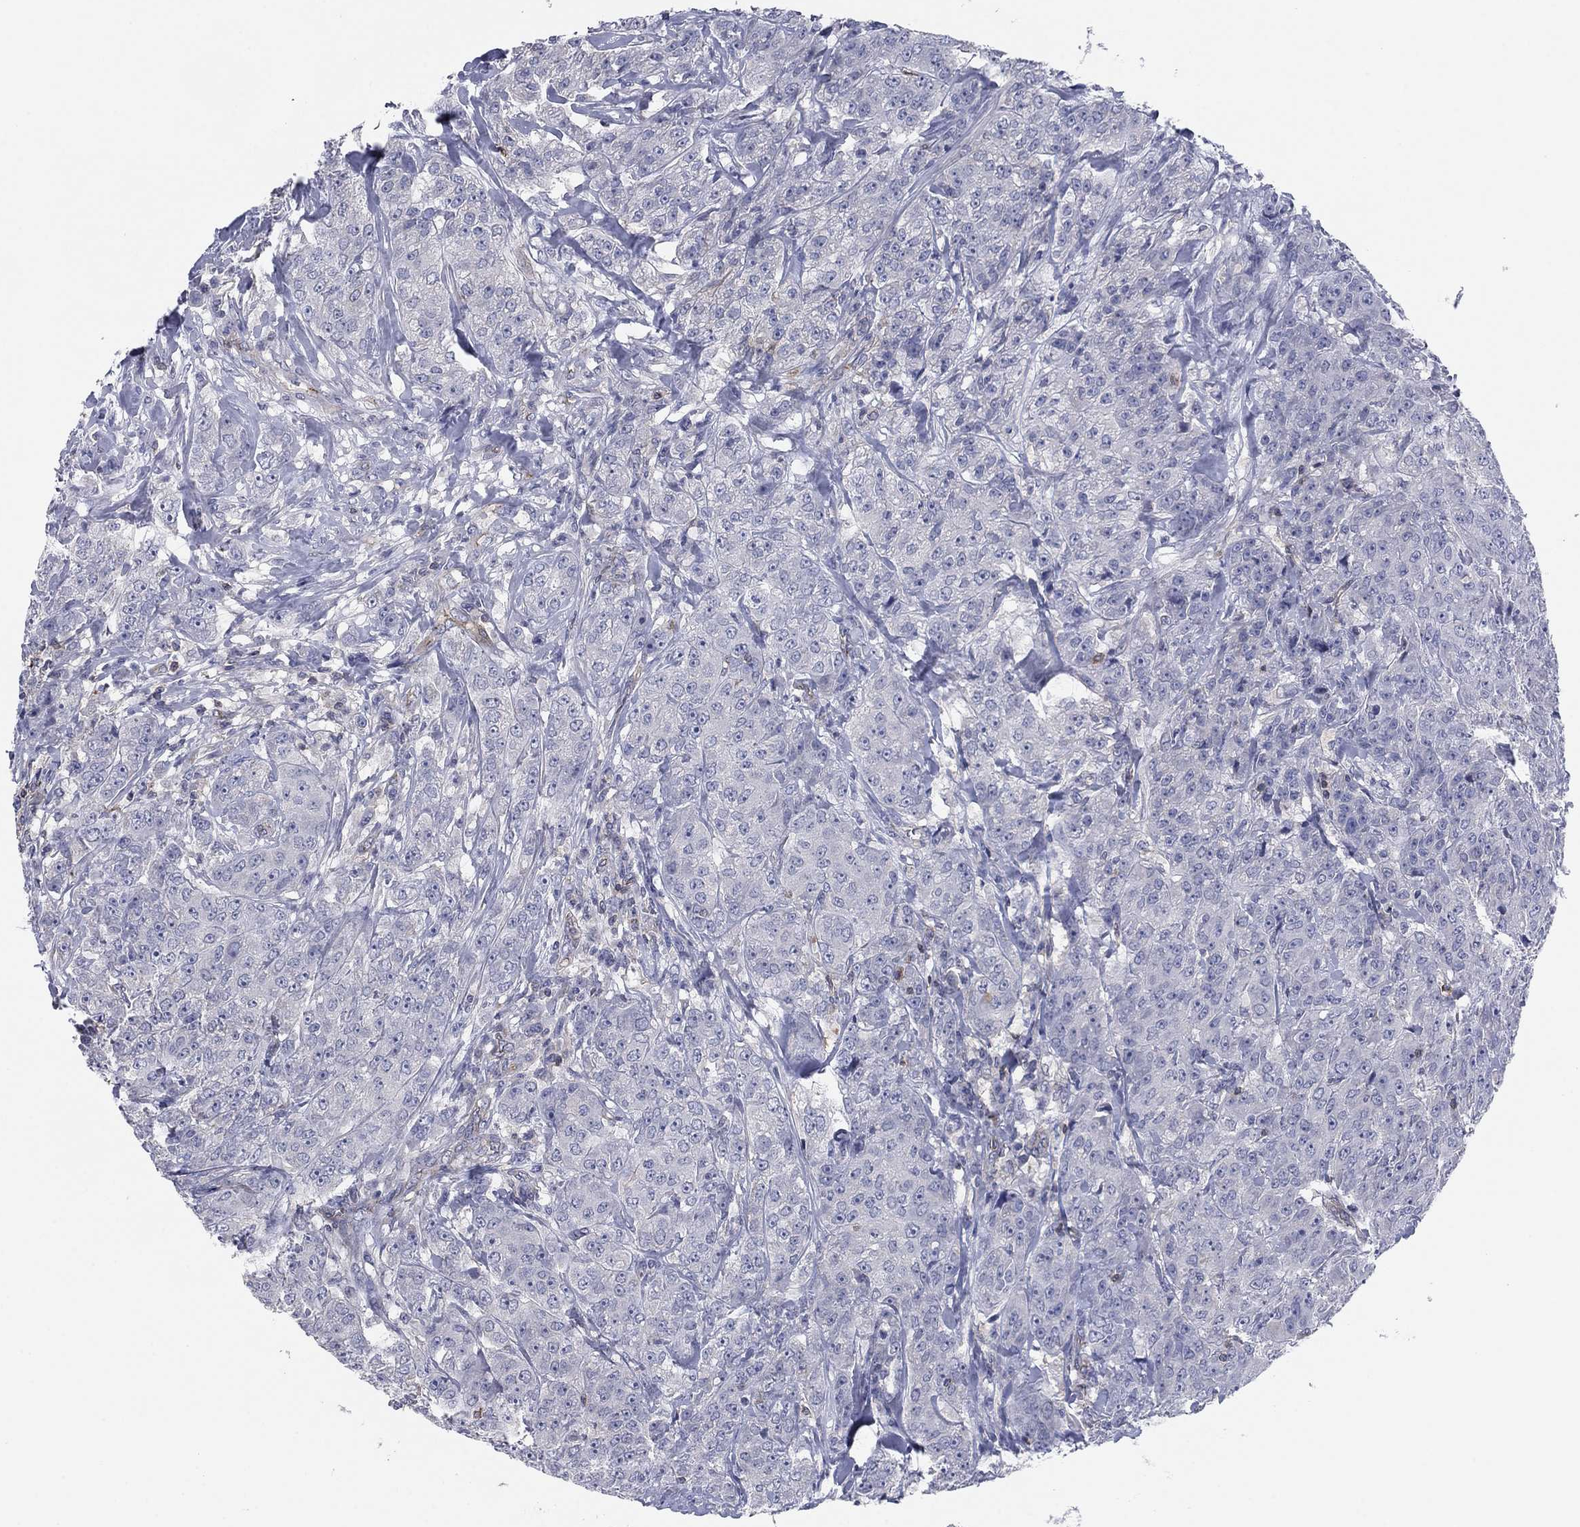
{"staining": {"intensity": "negative", "quantity": "none", "location": "none"}, "tissue": "breast cancer", "cell_type": "Tumor cells", "image_type": "cancer", "snomed": [{"axis": "morphology", "description": "Duct carcinoma"}, {"axis": "topography", "description": "Breast"}], "caption": "Tumor cells show no significant positivity in invasive ductal carcinoma (breast).", "gene": "PSD4", "patient": {"sex": "female", "age": 43}}